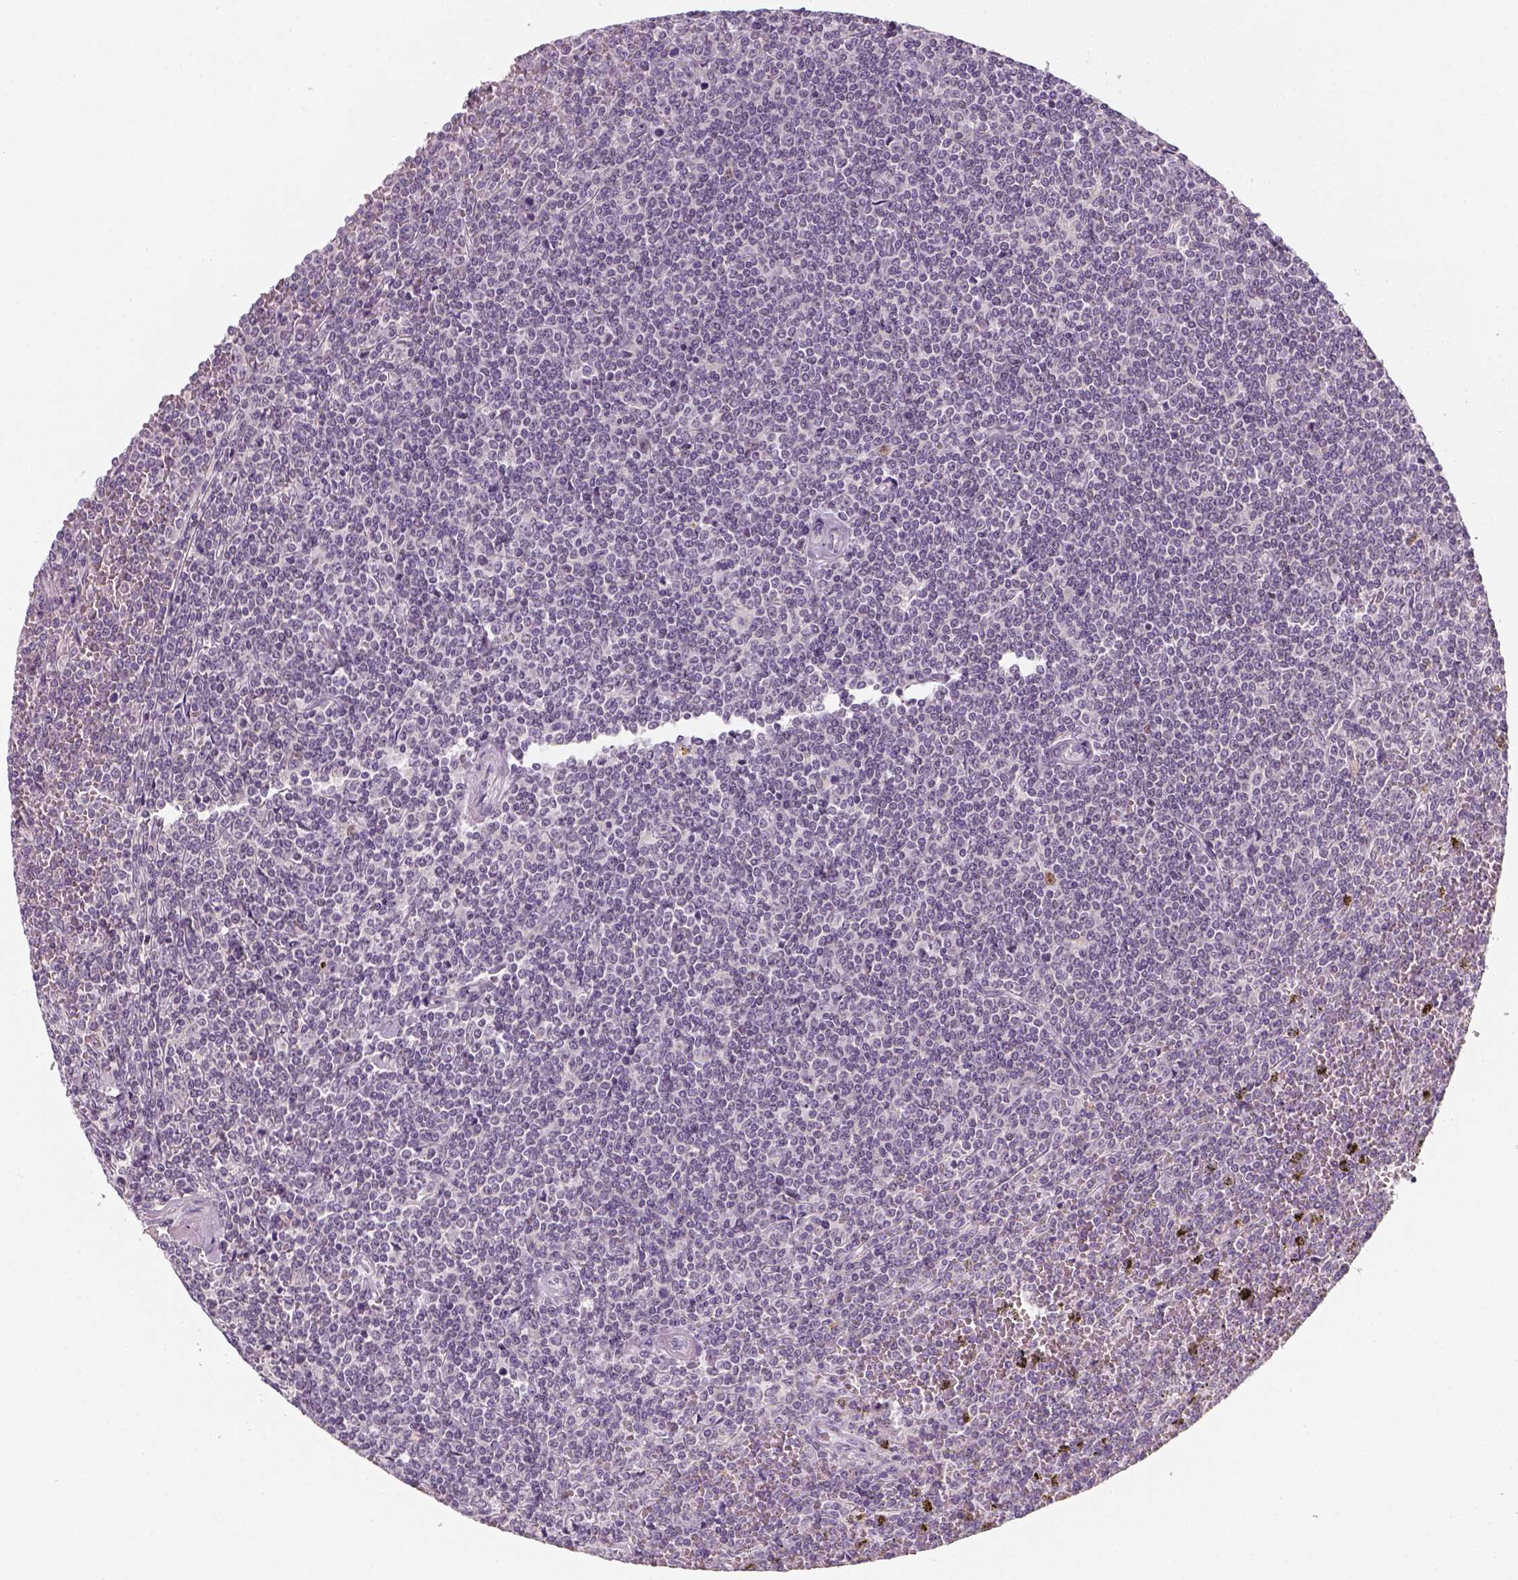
{"staining": {"intensity": "negative", "quantity": "none", "location": "none"}, "tissue": "lymphoma", "cell_type": "Tumor cells", "image_type": "cancer", "snomed": [{"axis": "morphology", "description": "Malignant lymphoma, non-Hodgkin's type, Low grade"}, {"axis": "topography", "description": "Spleen"}], "caption": "This is an immunohistochemistry image of low-grade malignant lymphoma, non-Hodgkin's type. There is no positivity in tumor cells.", "gene": "TP53", "patient": {"sex": "female", "age": 19}}